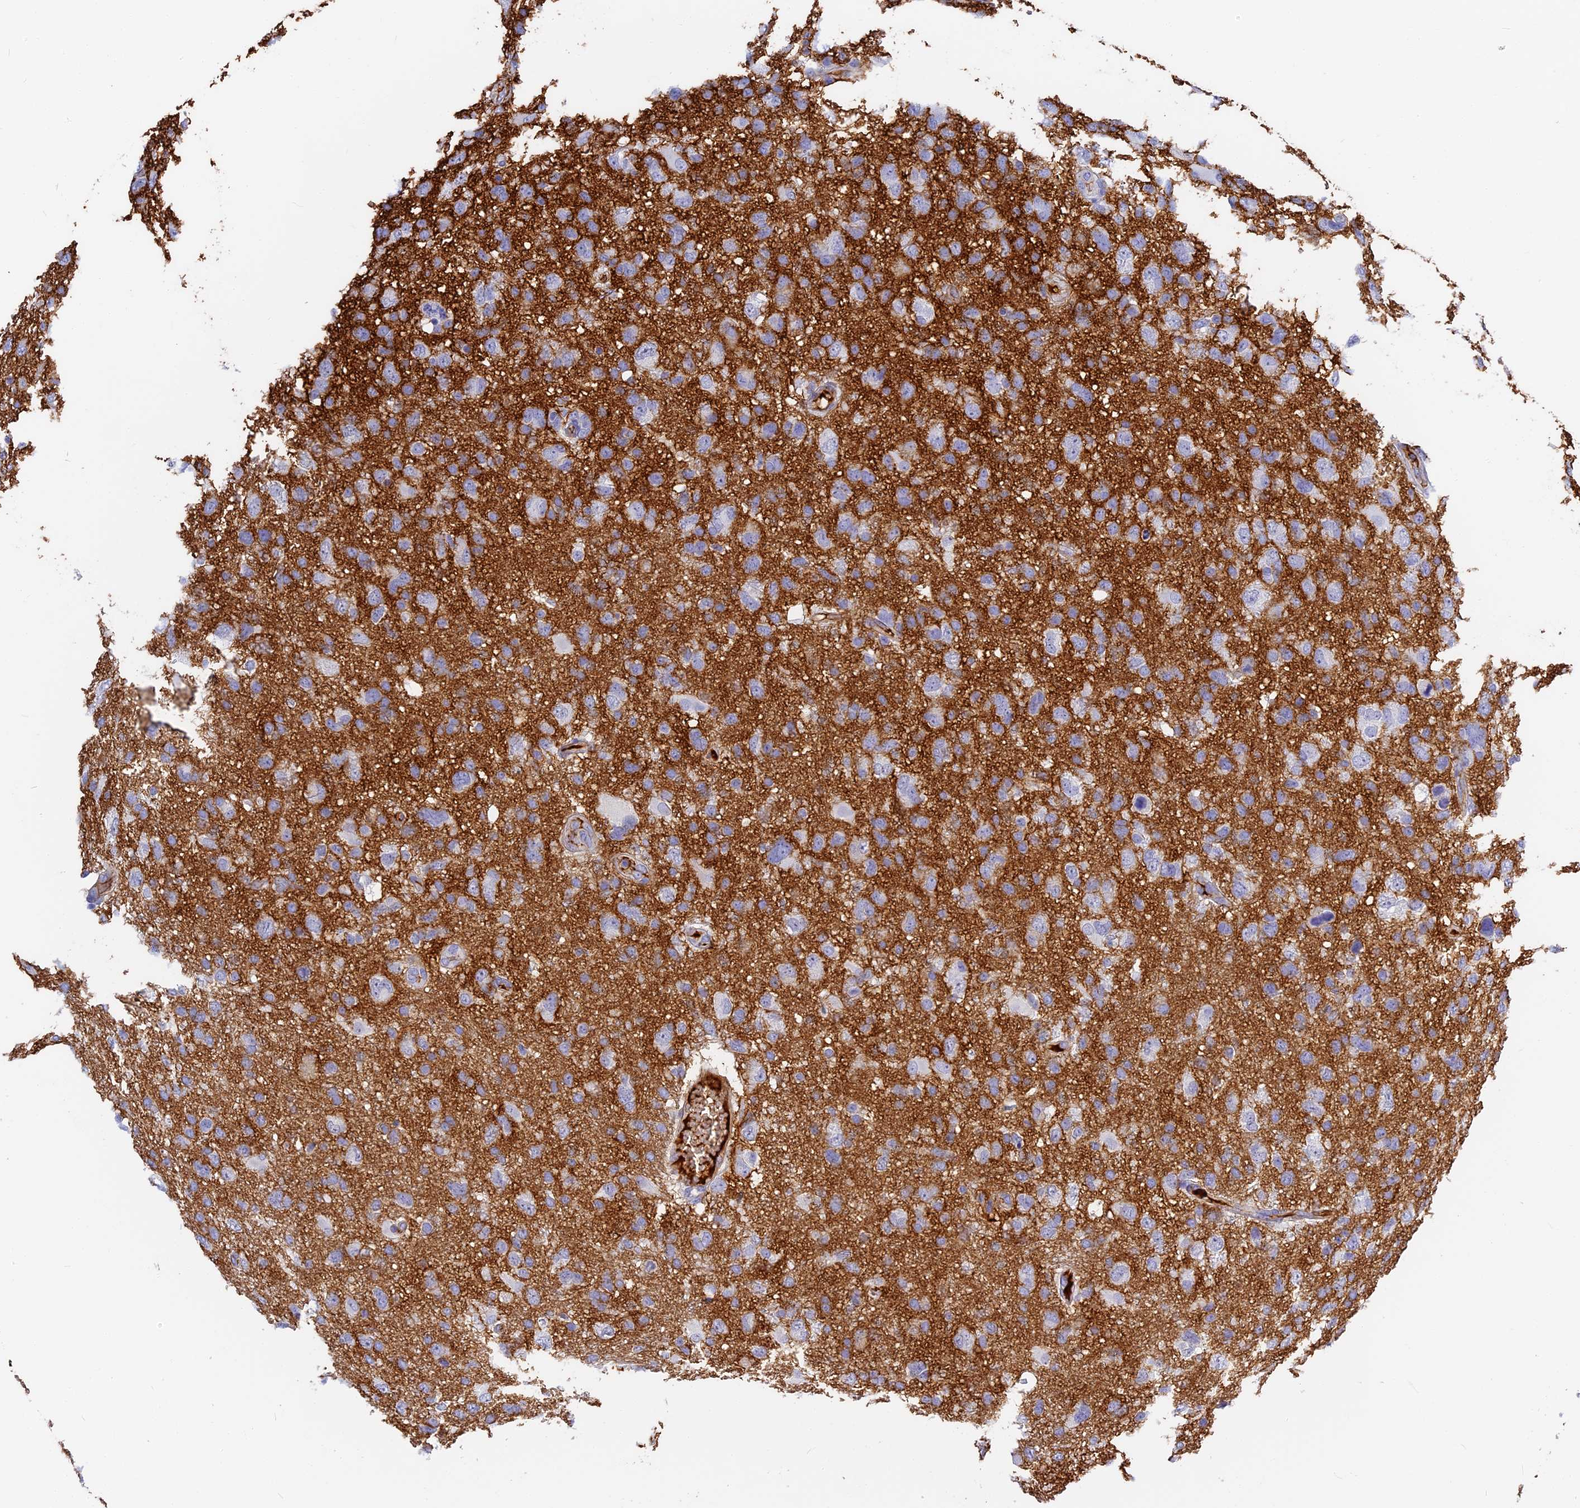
{"staining": {"intensity": "negative", "quantity": "none", "location": "none"}, "tissue": "glioma", "cell_type": "Tumor cells", "image_type": "cancer", "snomed": [{"axis": "morphology", "description": "Glioma, malignant, High grade"}, {"axis": "topography", "description": "Brain"}], "caption": "Immunohistochemistry (IHC) photomicrograph of neoplastic tissue: glioma stained with DAB demonstrates no significant protein expression in tumor cells. (Stains: DAB immunohistochemistry with hematoxylin counter stain, Microscopy: brightfield microscopy at high magnification).", "gene": "ITIH1", "patient": {"sex": "male", "age": 61}}